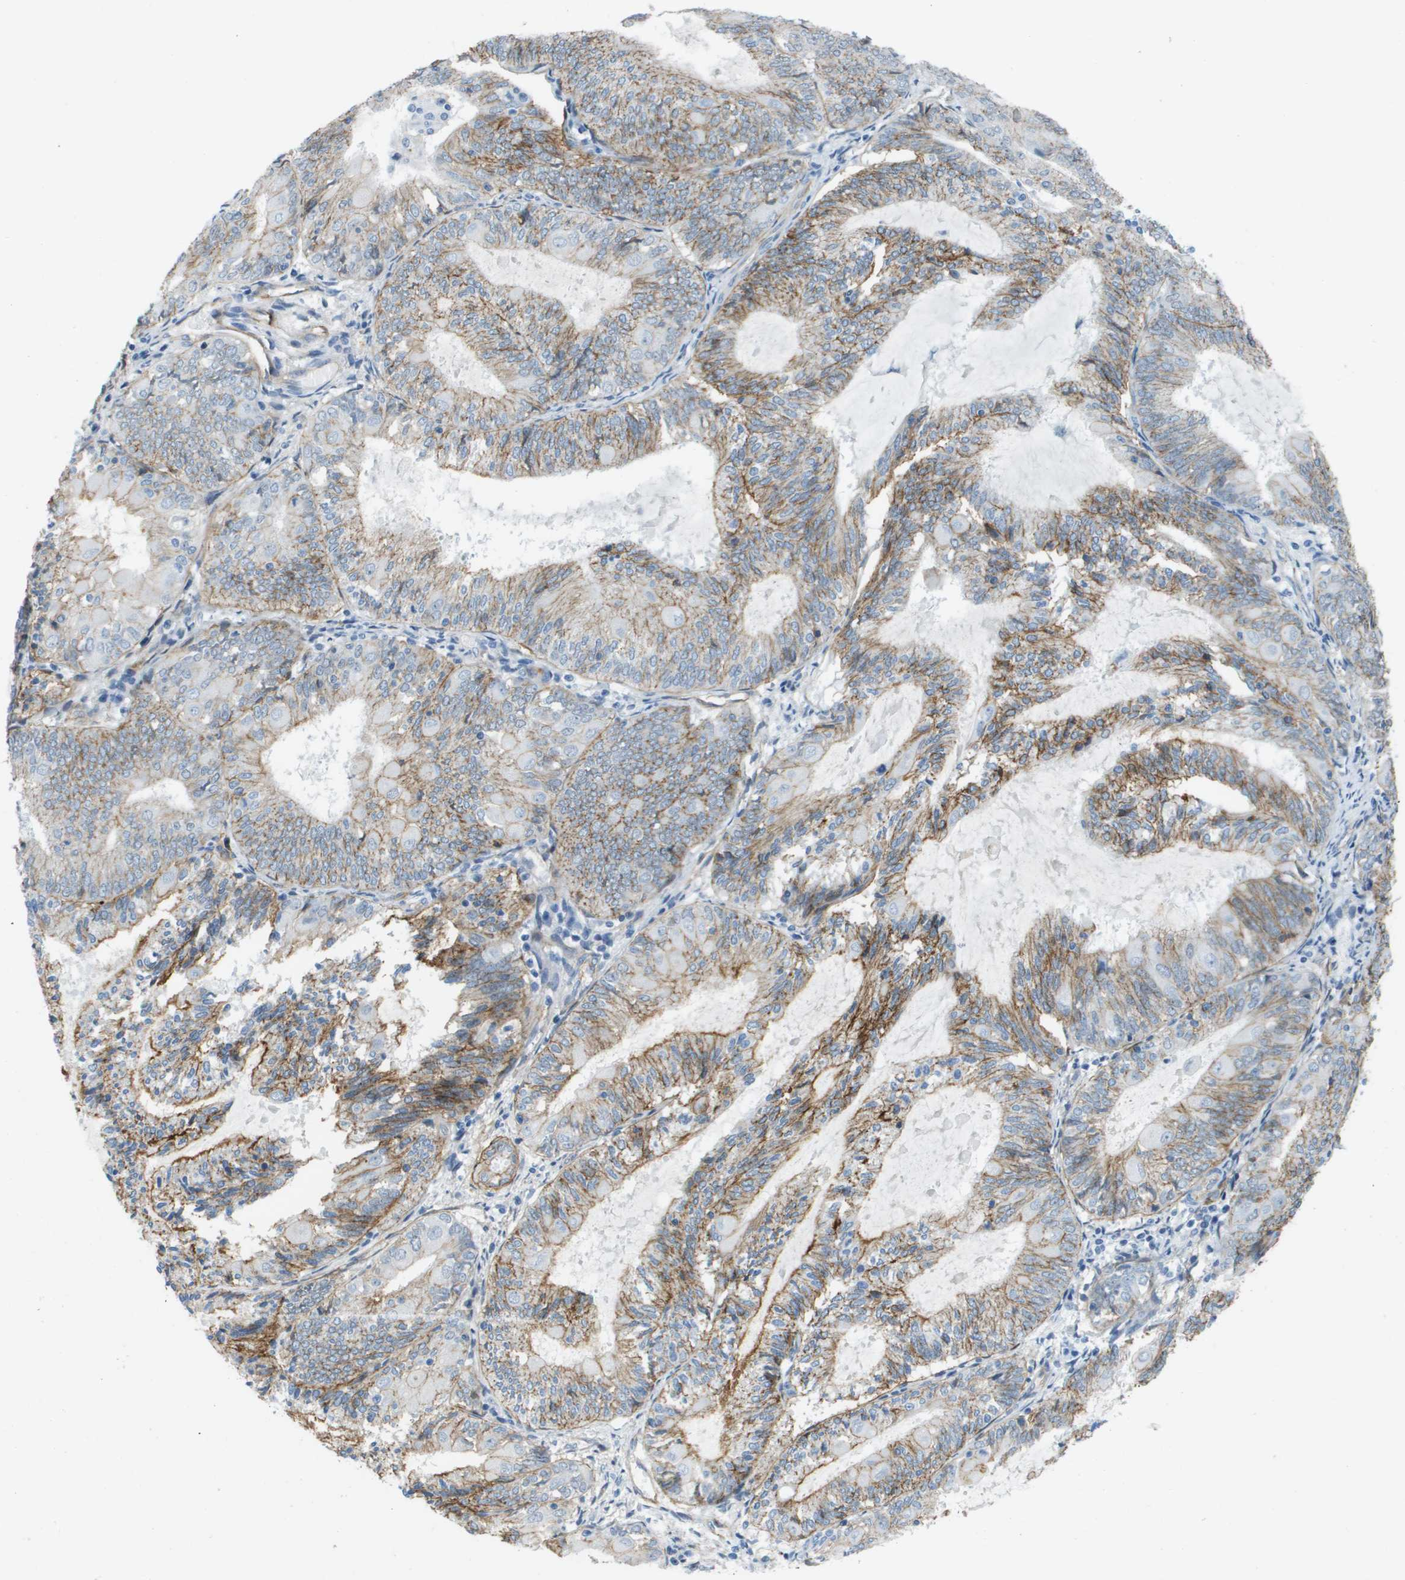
{"staining": {"intensity": "moderate", "quantity": ">75%", "location": "cytoplasmic/membranous"}, "tissue": "endometrial cancer", "cell_type": "Tumor cells", "image_type": "cancer", "snomed": [{"axis": "morphology", "description": "Adenocarcinoma, NOS"}, {"axis": "topography", "description": "Endometrium"}], "caption": "DAB (3,3'-diaminobenzidine) immunohistochemical staining of human adenocarcinoma (endometrial) demonstrates moderate cytoplasmic/membranous protein positivity in about >75% of tumor cells.", "gene": "ITGA6", "patient": {"sex": "female", "age": 81}}